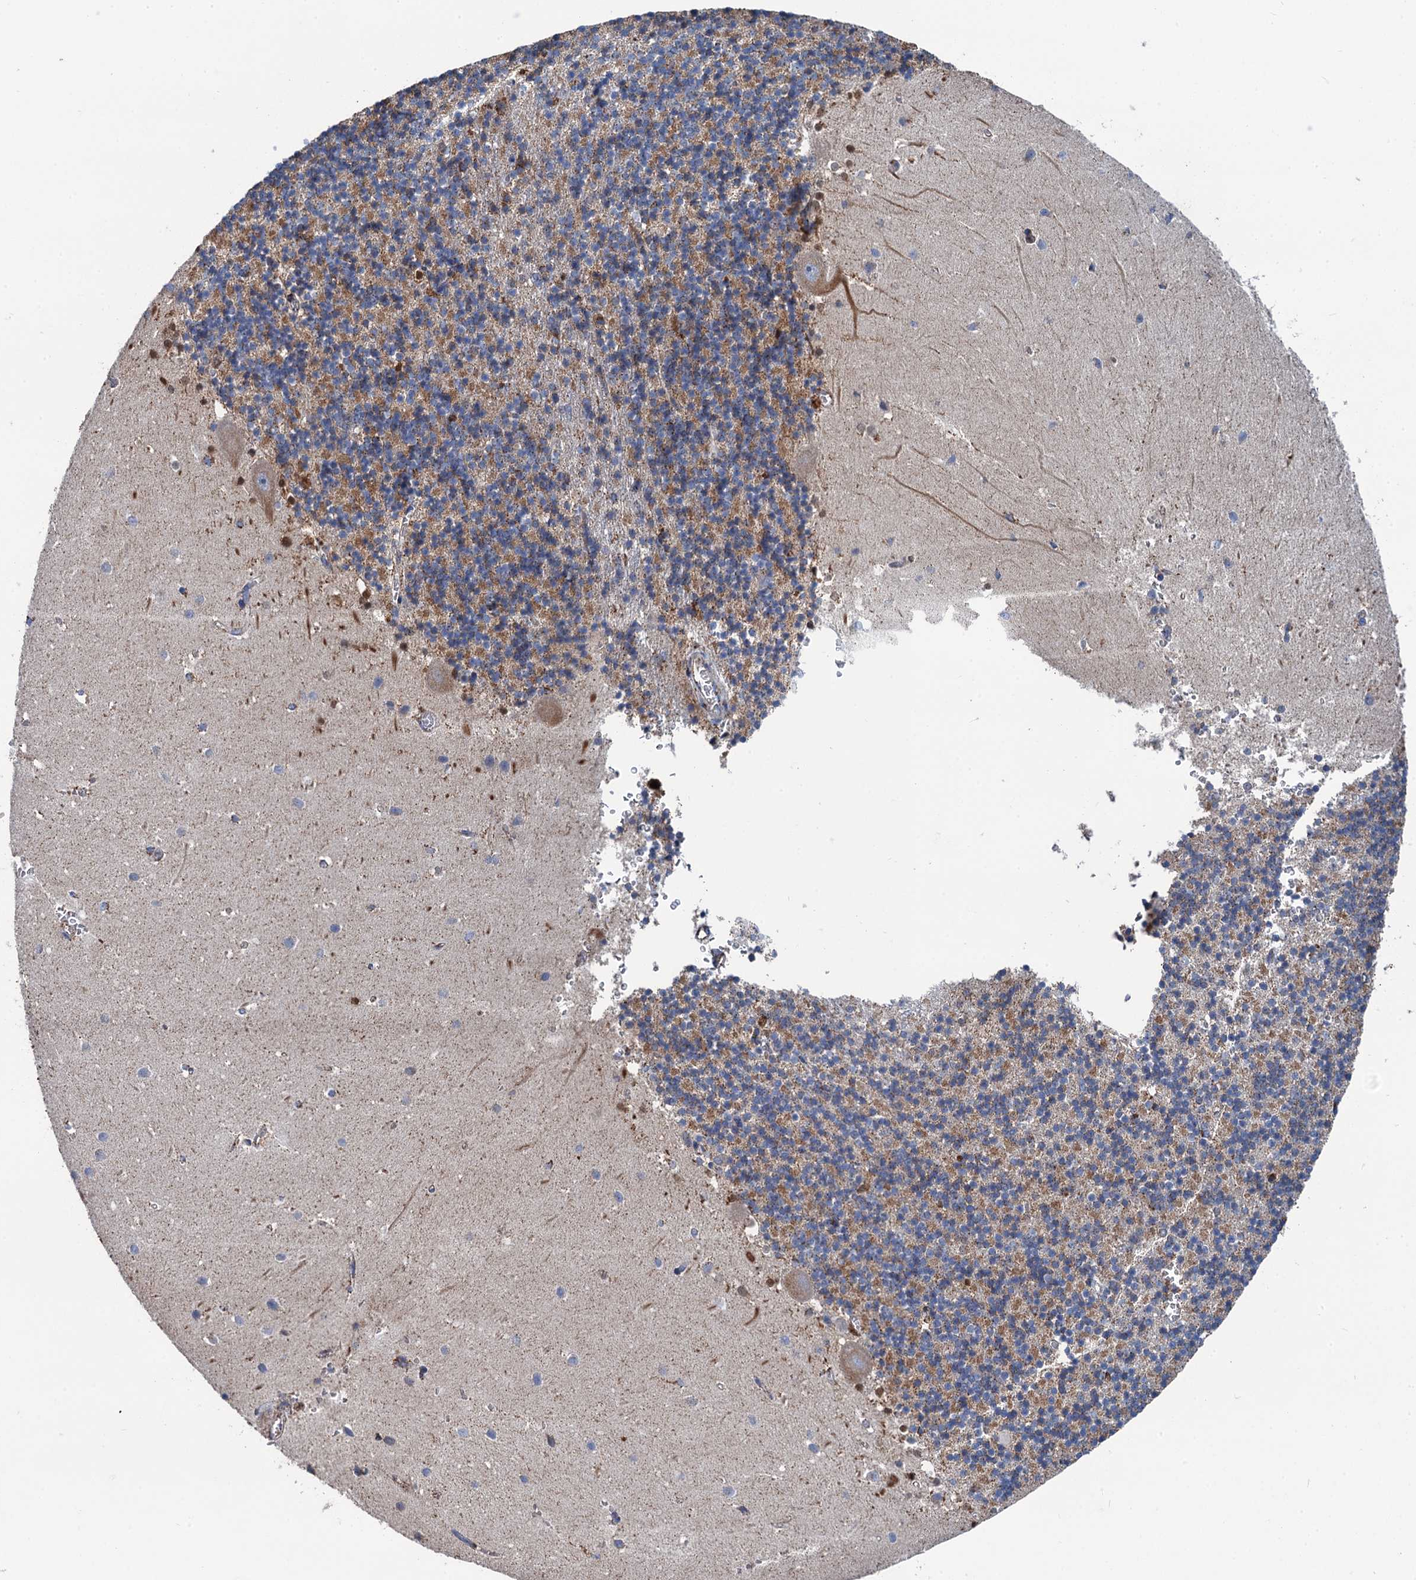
{"staining": {"intensity": "moderate", "quantity": "25%-75%", "location": "cytoplasmic/membranous"}, "tissue": "cerebellum", "cell_type": "Cells in granular layer", "image_type": "normal", "snomed": [{"axis": "morphology", "description": "Normal tissue, NOS"}, {"axis": "topography", "description": "Cerebellum"}], "caption": "The image exhibits immunohistochemical staining of normal cerebellum. There is moderate cytoplasmic/membranous positivity is seen in approximately 25%-75% of cells in granular layer.", "gene": "IVD", "patient": {"sex": "male", "age": 54}}